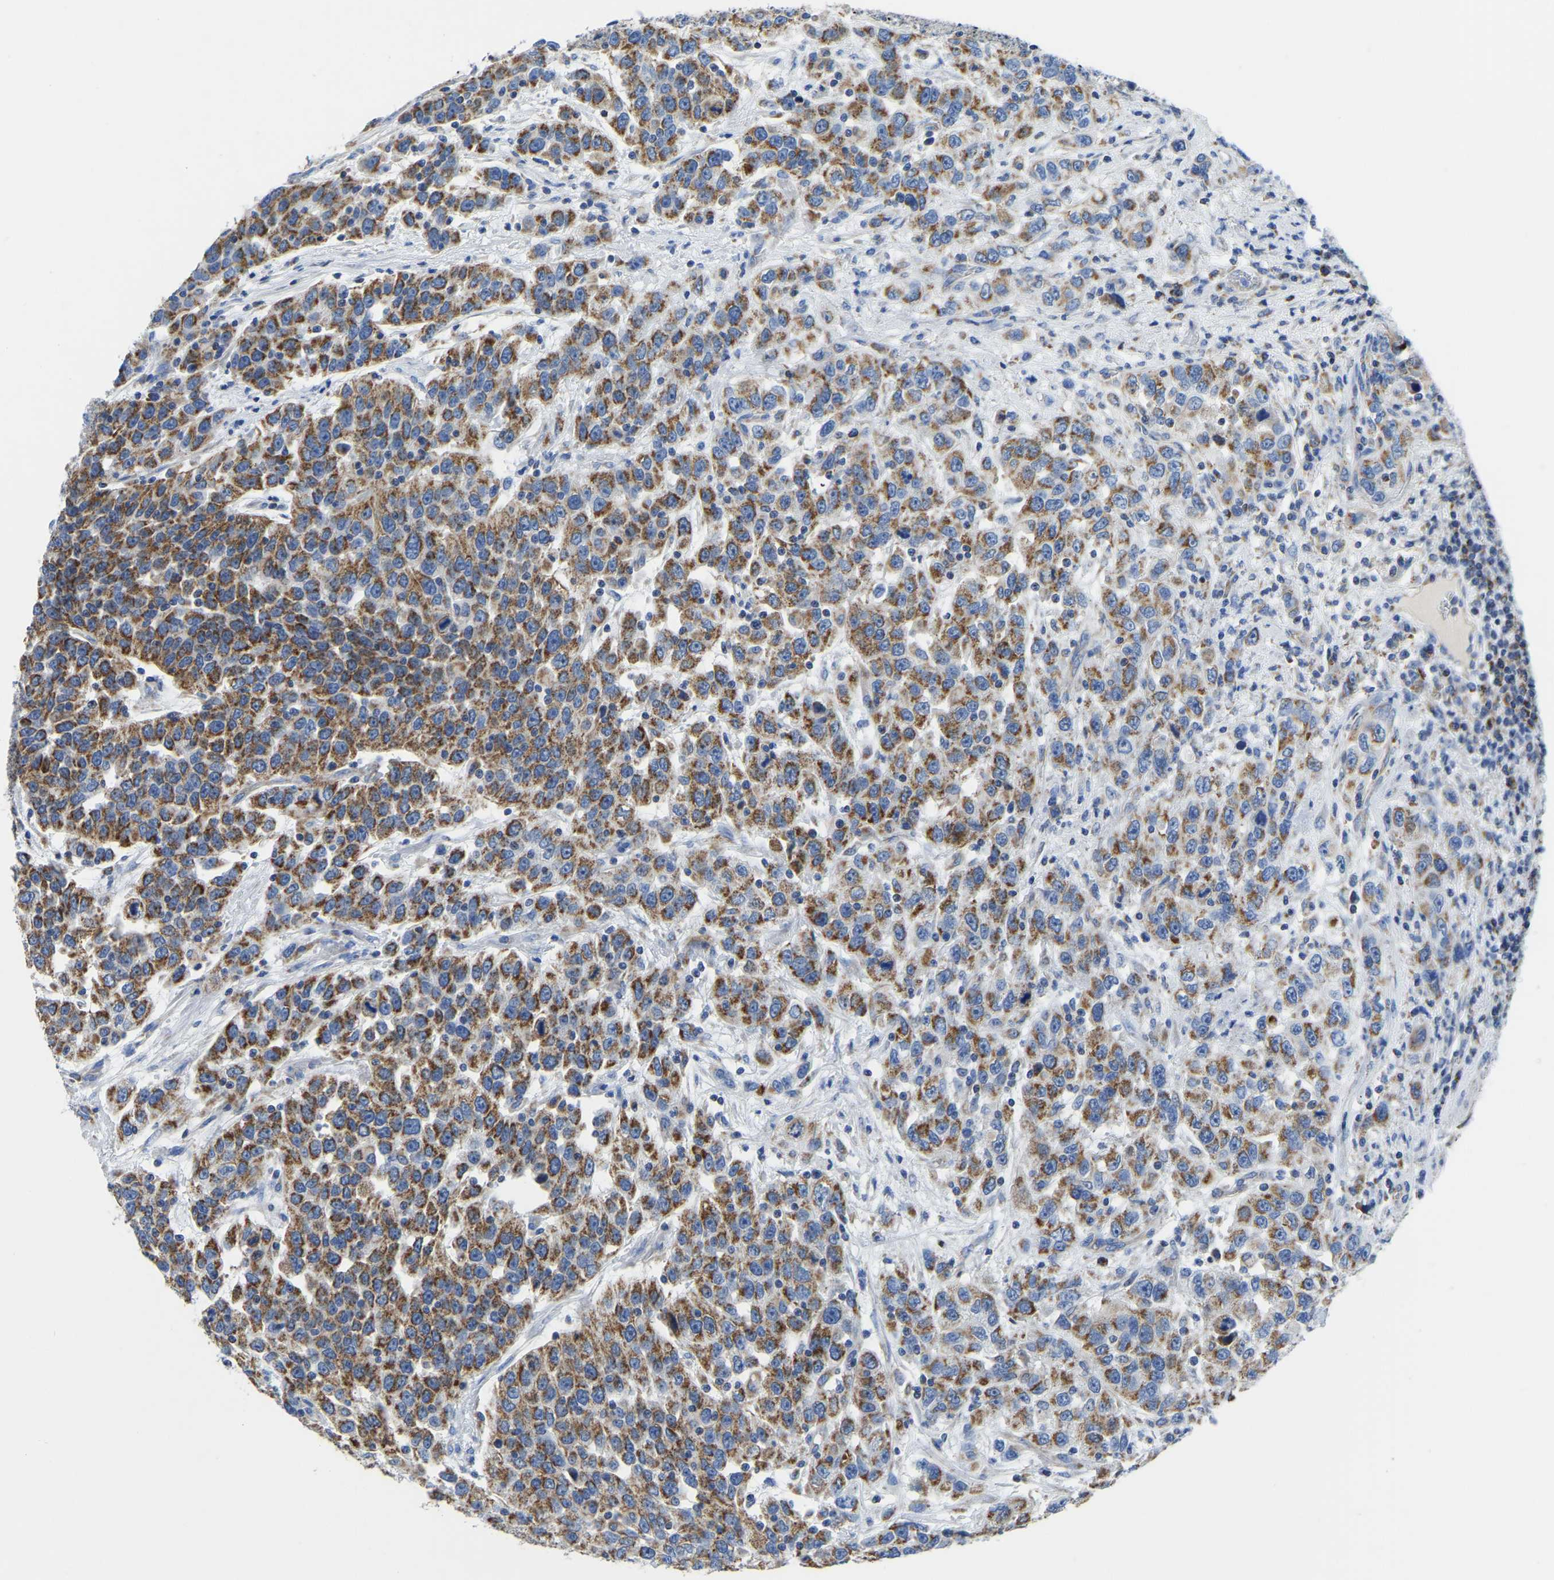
{"staining": {"intensity": "moderate", "quantity": ">75%", "location": "cytoplasmic/membranous"}, "tissue": "urothelial cancer", "cell_type": "Tumor cells", "image_type": "cancer", "snomed": [{"axis": "morphology", "description": "Urothelial carcinoma, High grade"}, {"axis": "topography", "description": "Urinary bladder"}], "caption": "Tumor cells show medium levels of moderate cytoplasmic/membranous staining in about >75% of cells in human high-grade urothelial carcinoma.", "gene": "ETFA", "patient": {"sex": "female", "age": 80}}